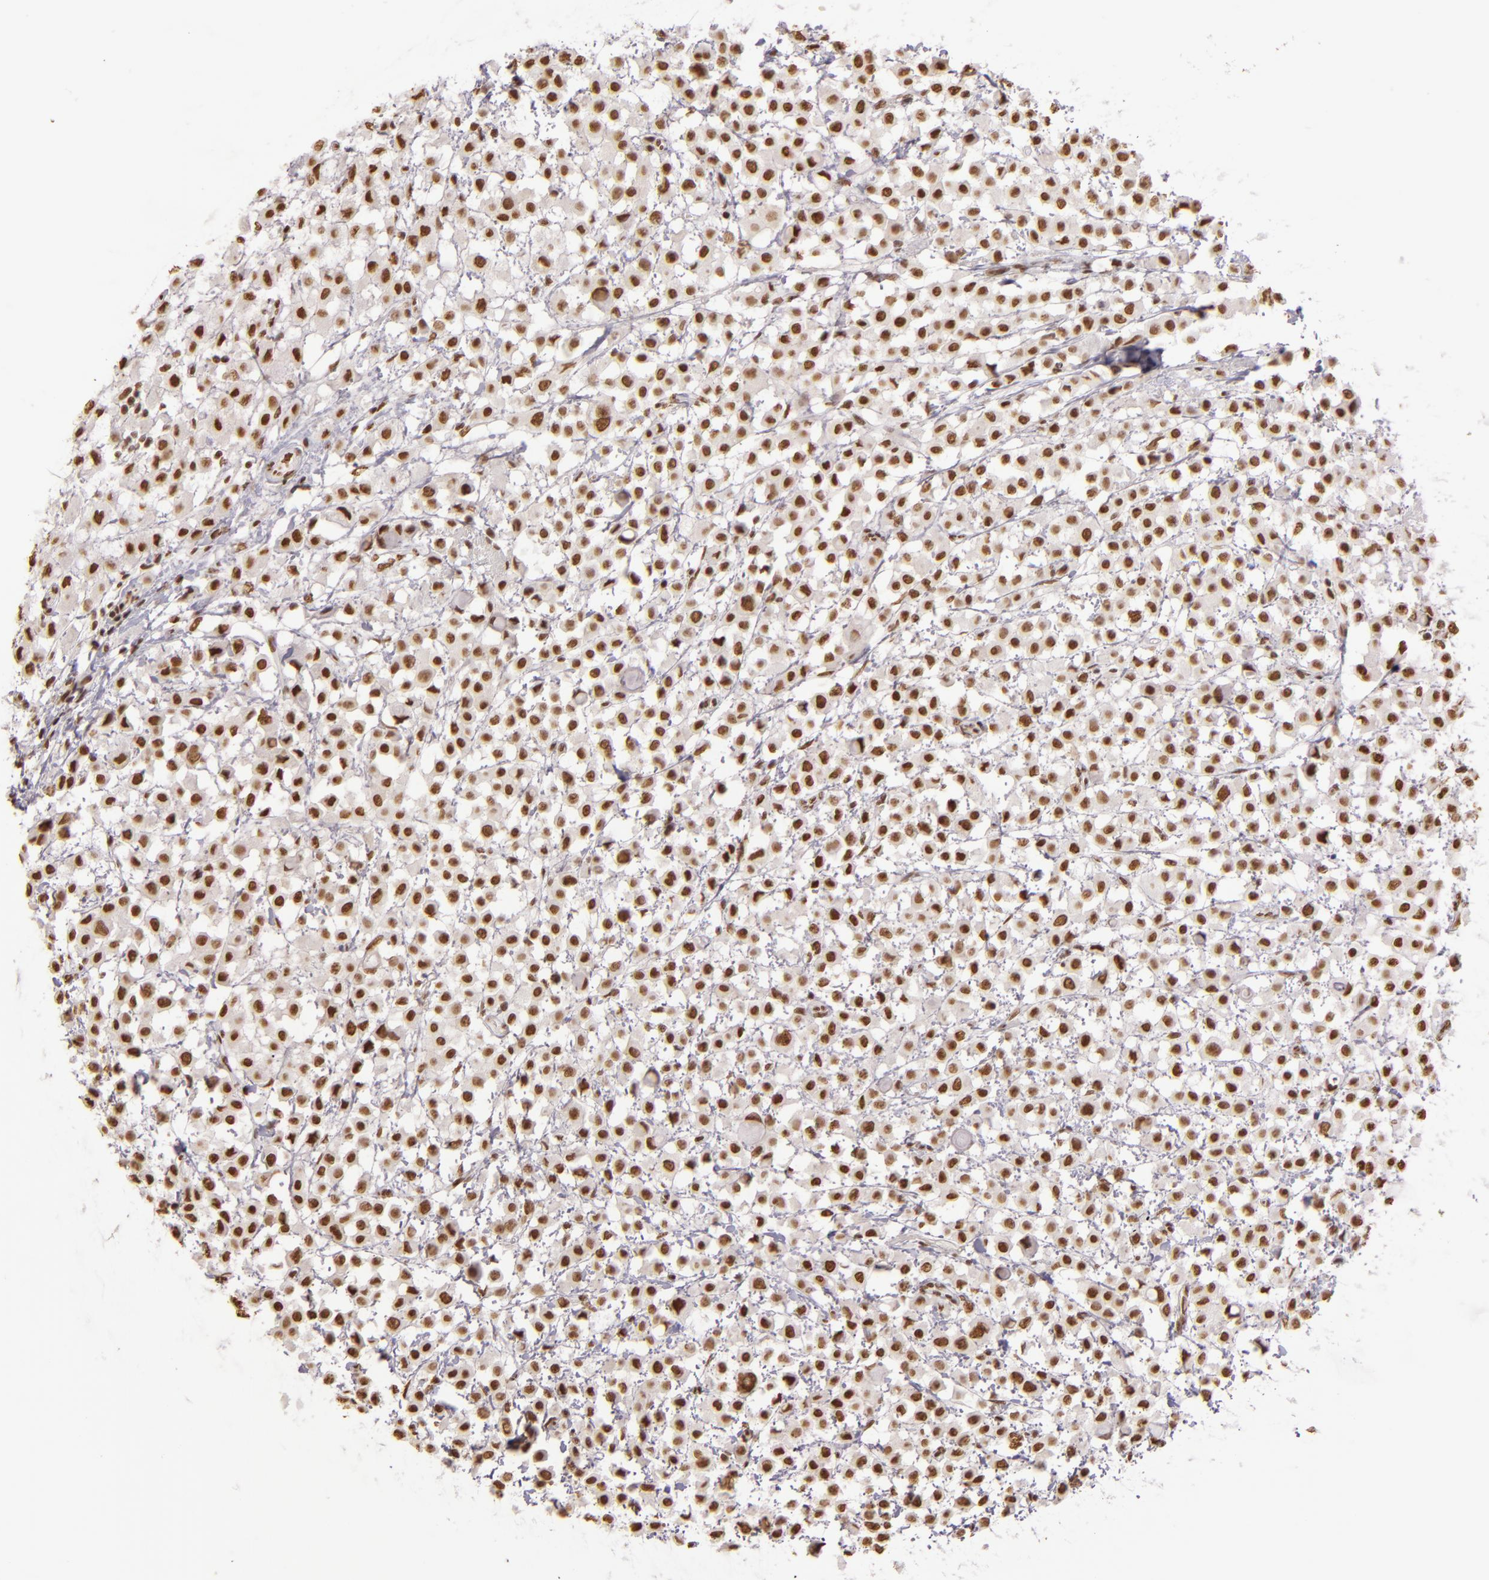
{"staining": {"intensity": "moderate", "quantity": ">75%", "location": "nuclear"}, "tissue": "breast cancer", "cell_type": "Tumor cells", "image_type": "cancer", "snomed": [{"axis": "morphology", "description": "Lobular carcinoma"}, {"axis": "topography", "description": "Breast"}], "caption": "Protein expression analysis of human breast lobular carcinoma reveals moderate nuclear staining in about >75% of tumor cells.", "gene": "PAPOLA", "patient": {"sex": "female", "age": 85}}